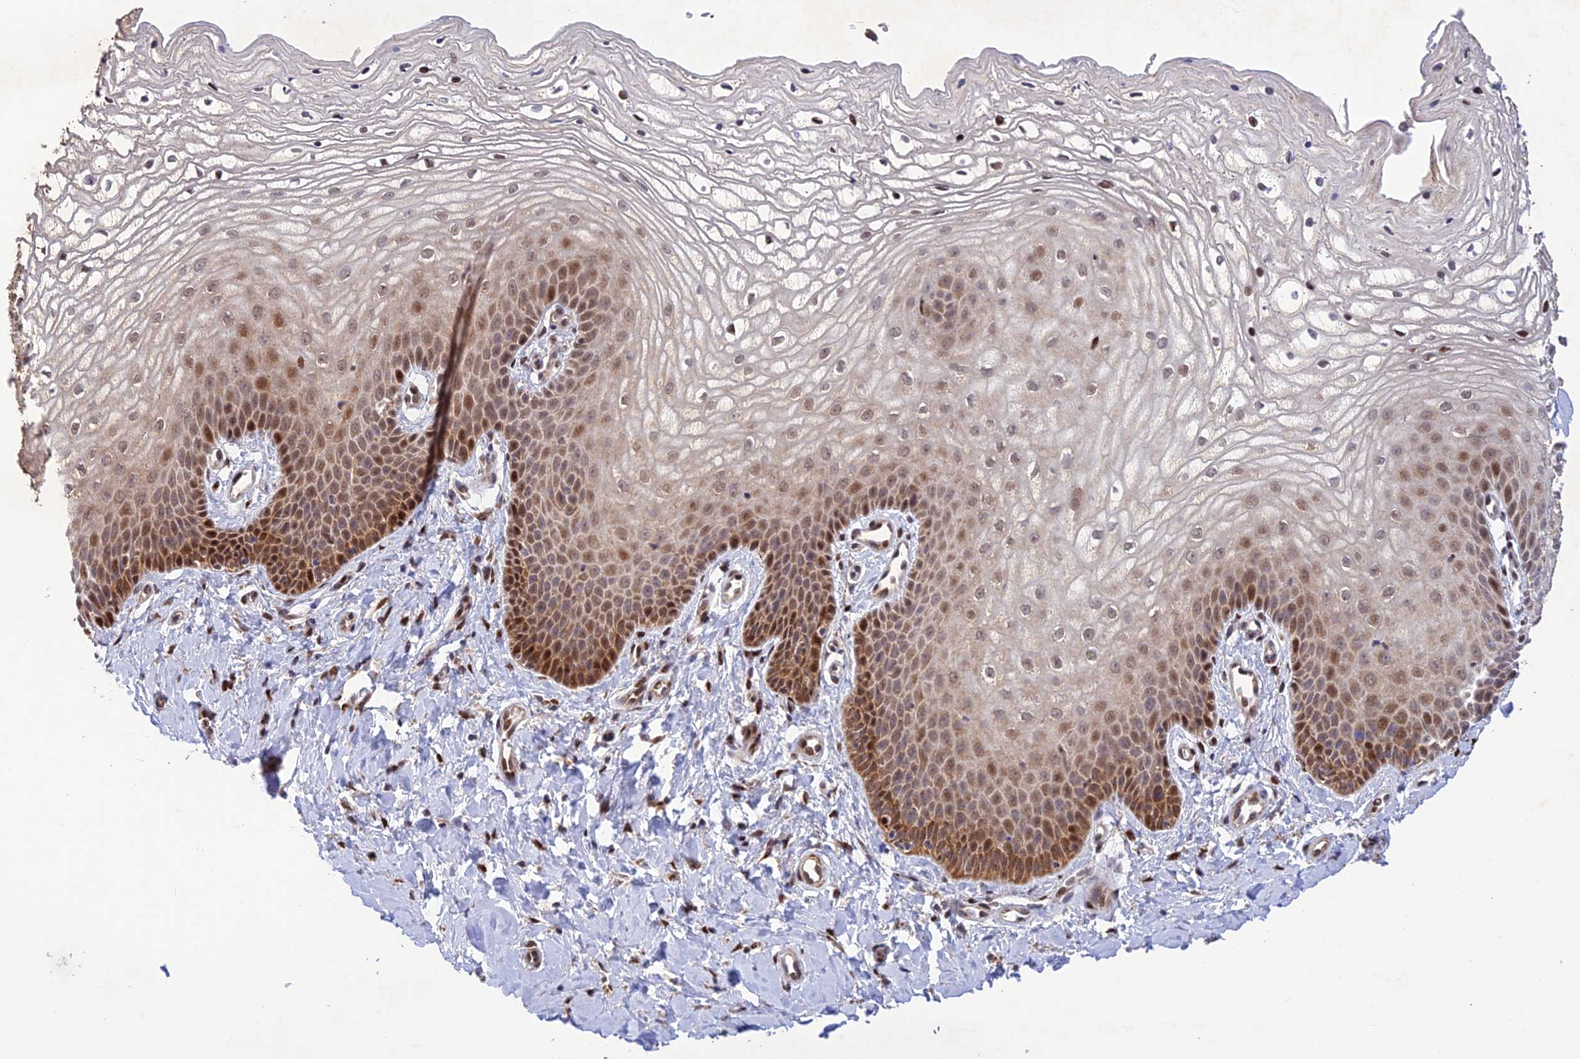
{"staining": {"intensity": "strong", "quantity": "25%-75%", "location": "cytoplasmic/membranous,nuclear"}, "tissue": "vagina", "cell_type": "Squamous epithelial cells", "image_type": "normal", "snomed": [{"axis": "morphology", "description": "Normal tissue, NOS"}, {"axis": "topography", "description": "Vagina"}, {"axis": "topography", "description": "Cervix"}], "caption": "Protein staining of benign vagina displays strong cytoplasmic/membranous,nuclear expression in about 25%-75% of squamous epithelial cells. (DAB (3,3'-diaminobenzidine) IHC with brightfield microscopy, high magnification).", "gene": "WDR55", "patient": {"sex": "female", "age": 40}}